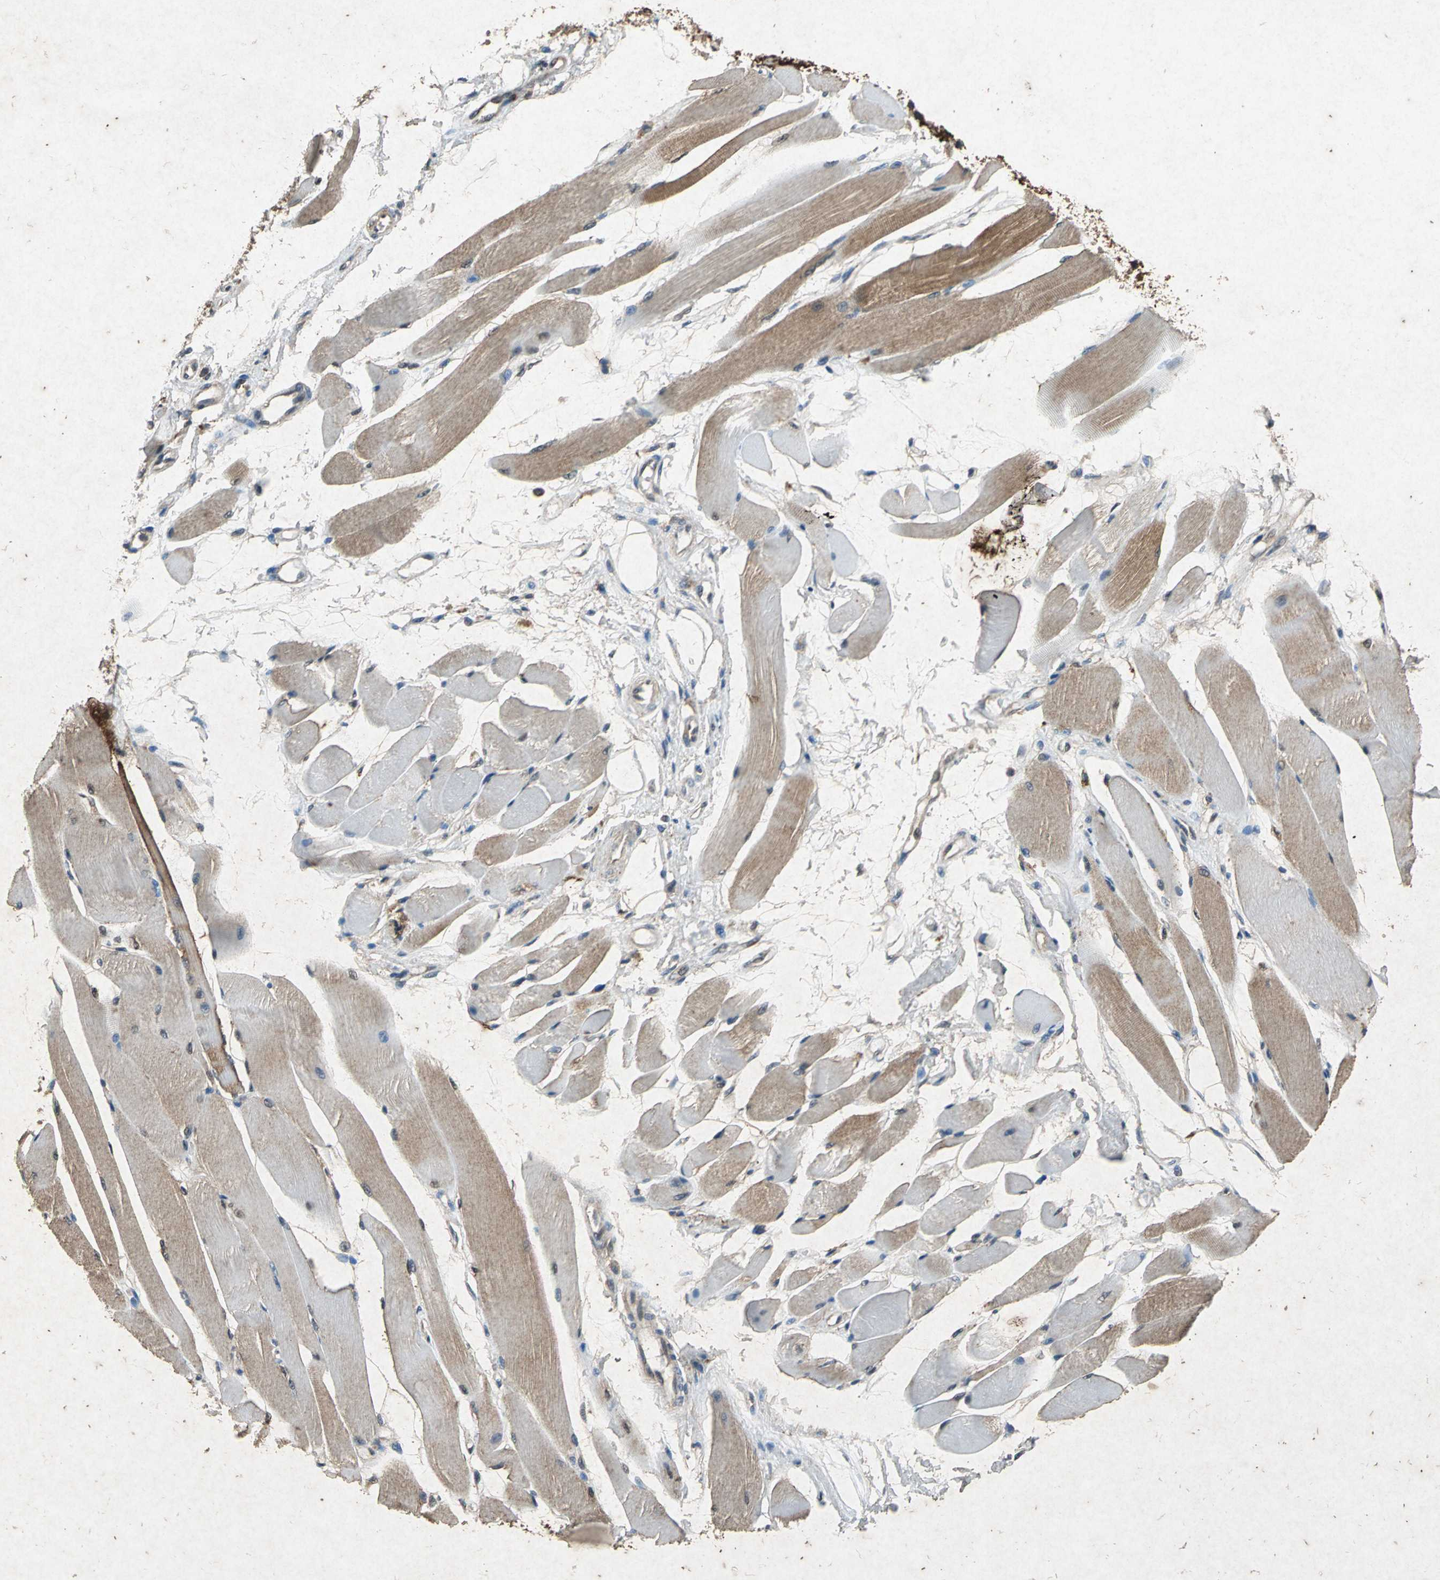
{"staining": {"intensity": "moderate", "quantity": "25%-75%", "location": "cytoplasmic/membranous"}, "tissue": "skeletal muscle", "cell_type": "Myocytes", "image_type": "normal", "snomed": [{"axis": "morphology", "description": "Normal tissue, NOS"}, {"axis": "topography", "description": "Skeletal muscle"}, {"axis": "topography", "description": "Peripheral nerve tissue"}], "caption": "Skeletal muscle stained for a protein demonstrates moderate cytoplasmic/membranous positivity in myocytes. The staining is performed using DAB brown chromogen to label protein expression. The nuclei are counter-stained blue using hematoxylin.", "gene": "HSP90AB1", "patient": {"sex": "female", "age": 84}}